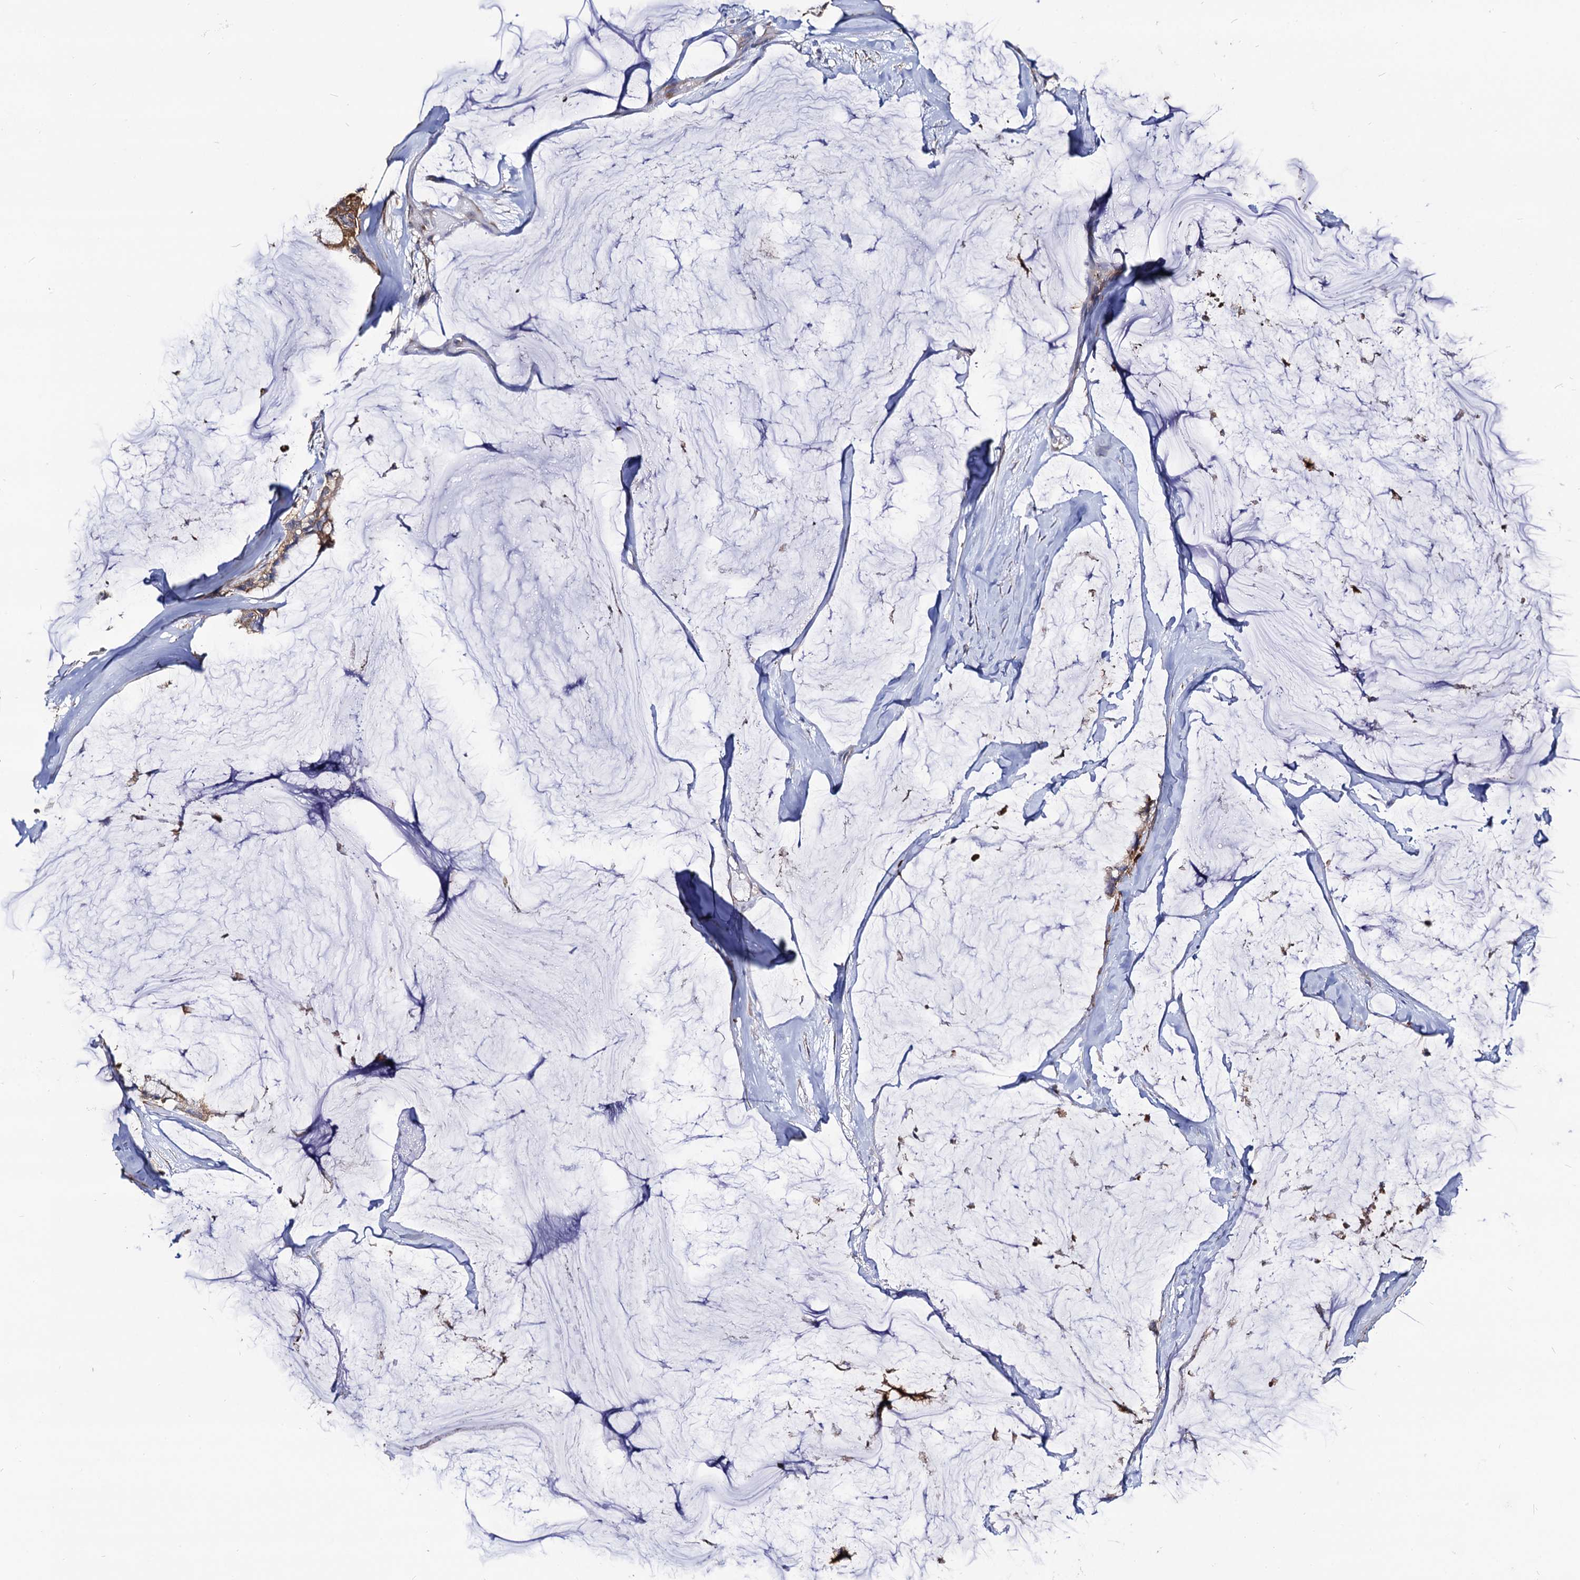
{"staining": {"intensity": "moderate", "quantity": ">75%", "location": "cytoplasmic/membranous"}, "tissue": "ovarian cancer", "cell_type": "Tumor cells", "image_type": "cancer", "snomed": [{"axis": "morphology", "description": "Cystadenocarcinoma, mucinous, NOS"}, {"axis": "topography", "description": "Ovary"}], "caption": "IHC photomicrograph of human ovarian cancer stained for a protein (brown), which reveals medium levels of moderate cytoplasmic/membranous positivity in approximately >75% of tumor cells.", "gene": "DYDC1", "patient": {"sex": "female", "age": 39}}